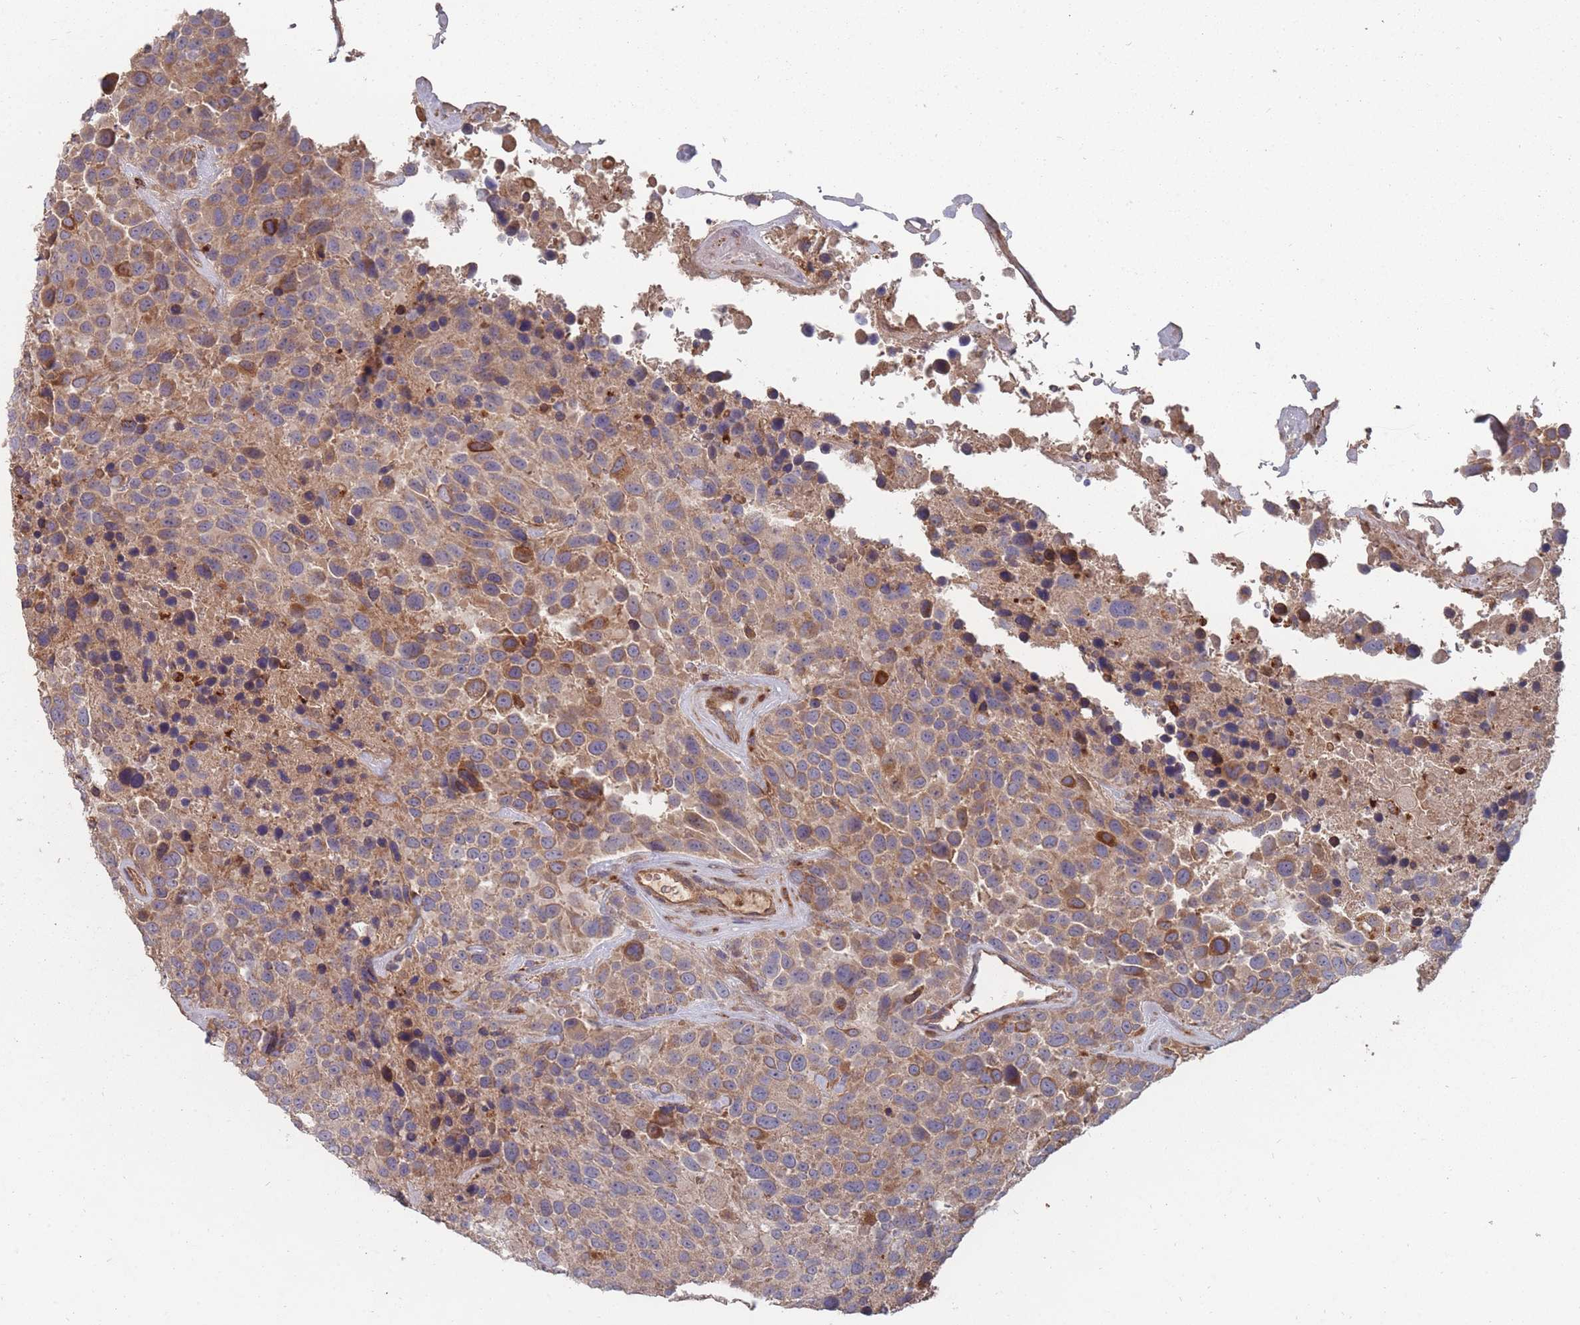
{"staining": {"intensity": "moderate", "quantity": "<25%", "location": "cytoplasmic/membranous"}, "tissue": "urothelial cancer", "cell_type": "Tumor cells", "image_type": "cancer", "snomed": [{"axis": "morphology", "description": "Urothelial carcinoma, High grade"}, {"axis": "topography", "description": "Urinary bladder"}], "caption": "High-grade urothelial carcinoma stained for a protein displays moderate cytoplasmic/membranous positivity in tumor cells.", "gene": "THSD7B", "patient": {"sex": "female", "age": 70}}